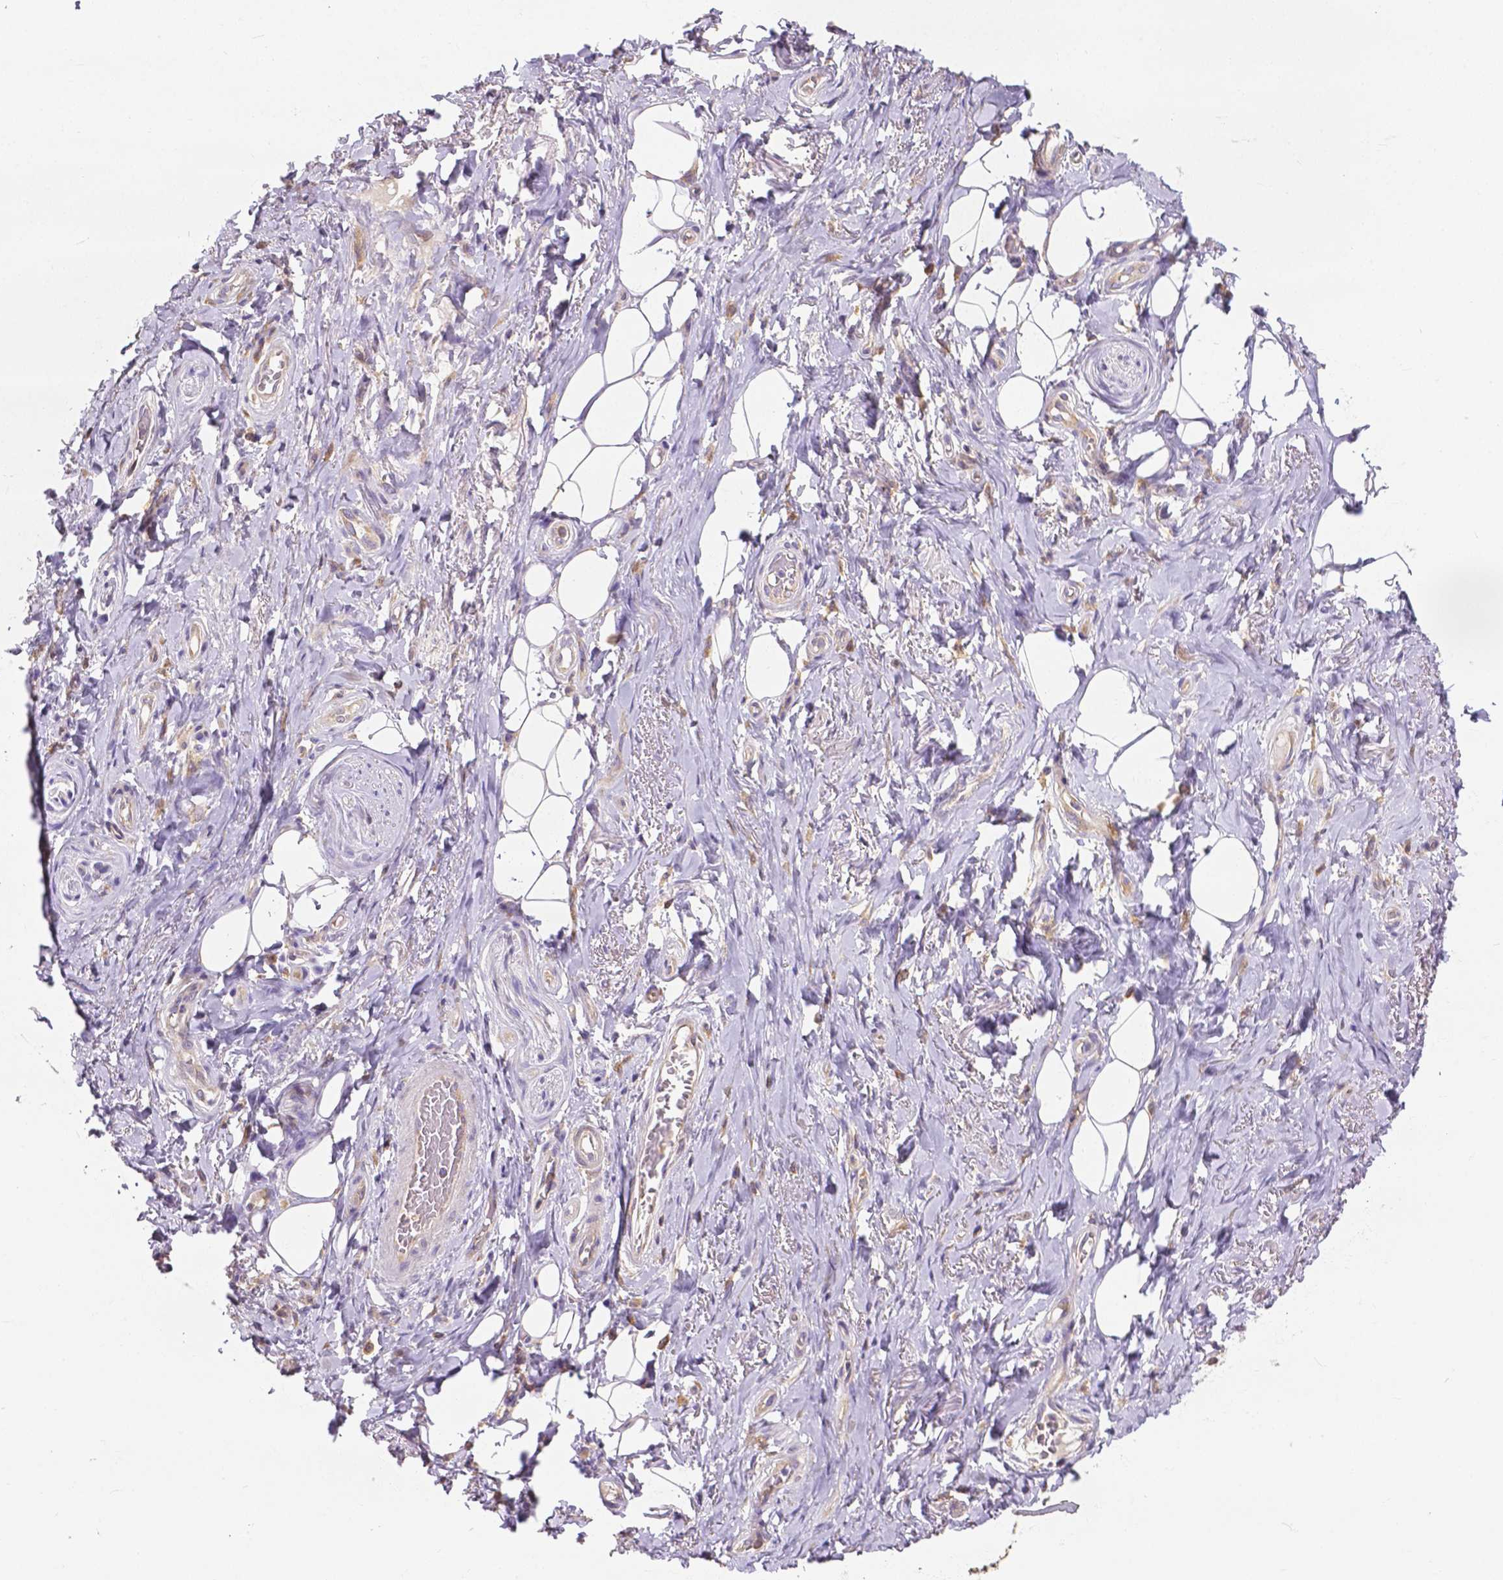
{"staining": {"intensity": "negative", "quantity": "none", "location": "none"}, "tissue": "adipose tissue", "cell_type": "Adipocytes", "image_type": "normal", "snomed": [{"axis": "morphology", "description": "Normal tissue, NOS"}, {"axis": "topography", "description": "Anal"}, {"axis": "topography", "description": "Peripheral nerve tissue"}], "caption": "Protein analysis of unremarkable adipose tissue shows no significant staining in adipocytes.", "gene": "DICER1", "patient": {"sex": "male", "age": 53}}